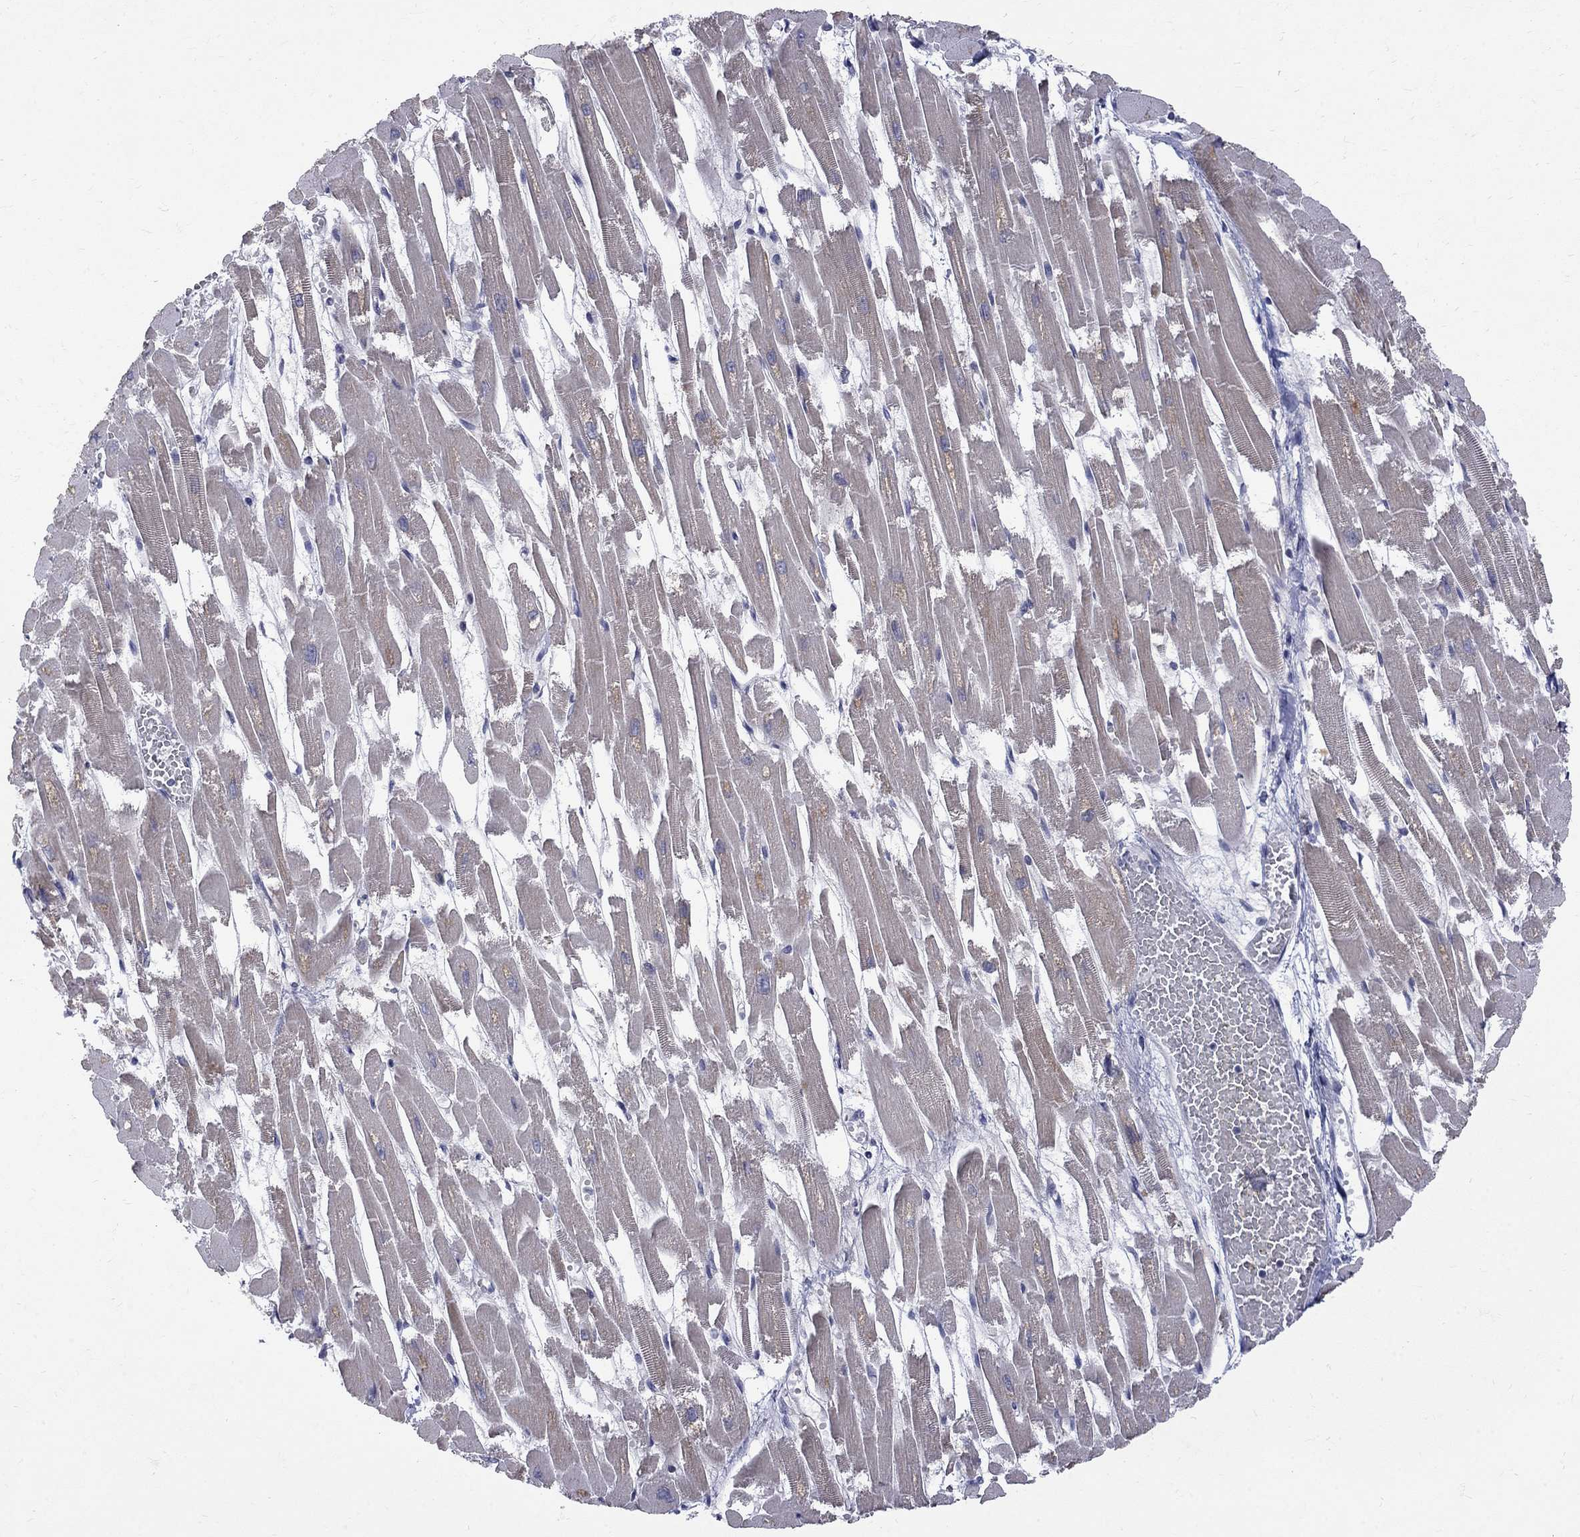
{"staining": {"intensity": "weak", "quantity": "25%-75%", "location": "cytoplasmic/membranous"}, "tissue": "heart muscle", "cell_type": "Cardiomyocytes", "image_type": "normal", "snomed": [{"axis": "morphology", "description": "Normal tissue, NOS"}, {"axis": "topography", "description": "Heart"}], "caption": "Cardiomyocytes reveal weak cytoplasmic/membranous positivity in approximately 25%-75% of cells in normal heart muscle.", "gene": "SH2B1", "patient": {"sex": "female", "age": 52}}